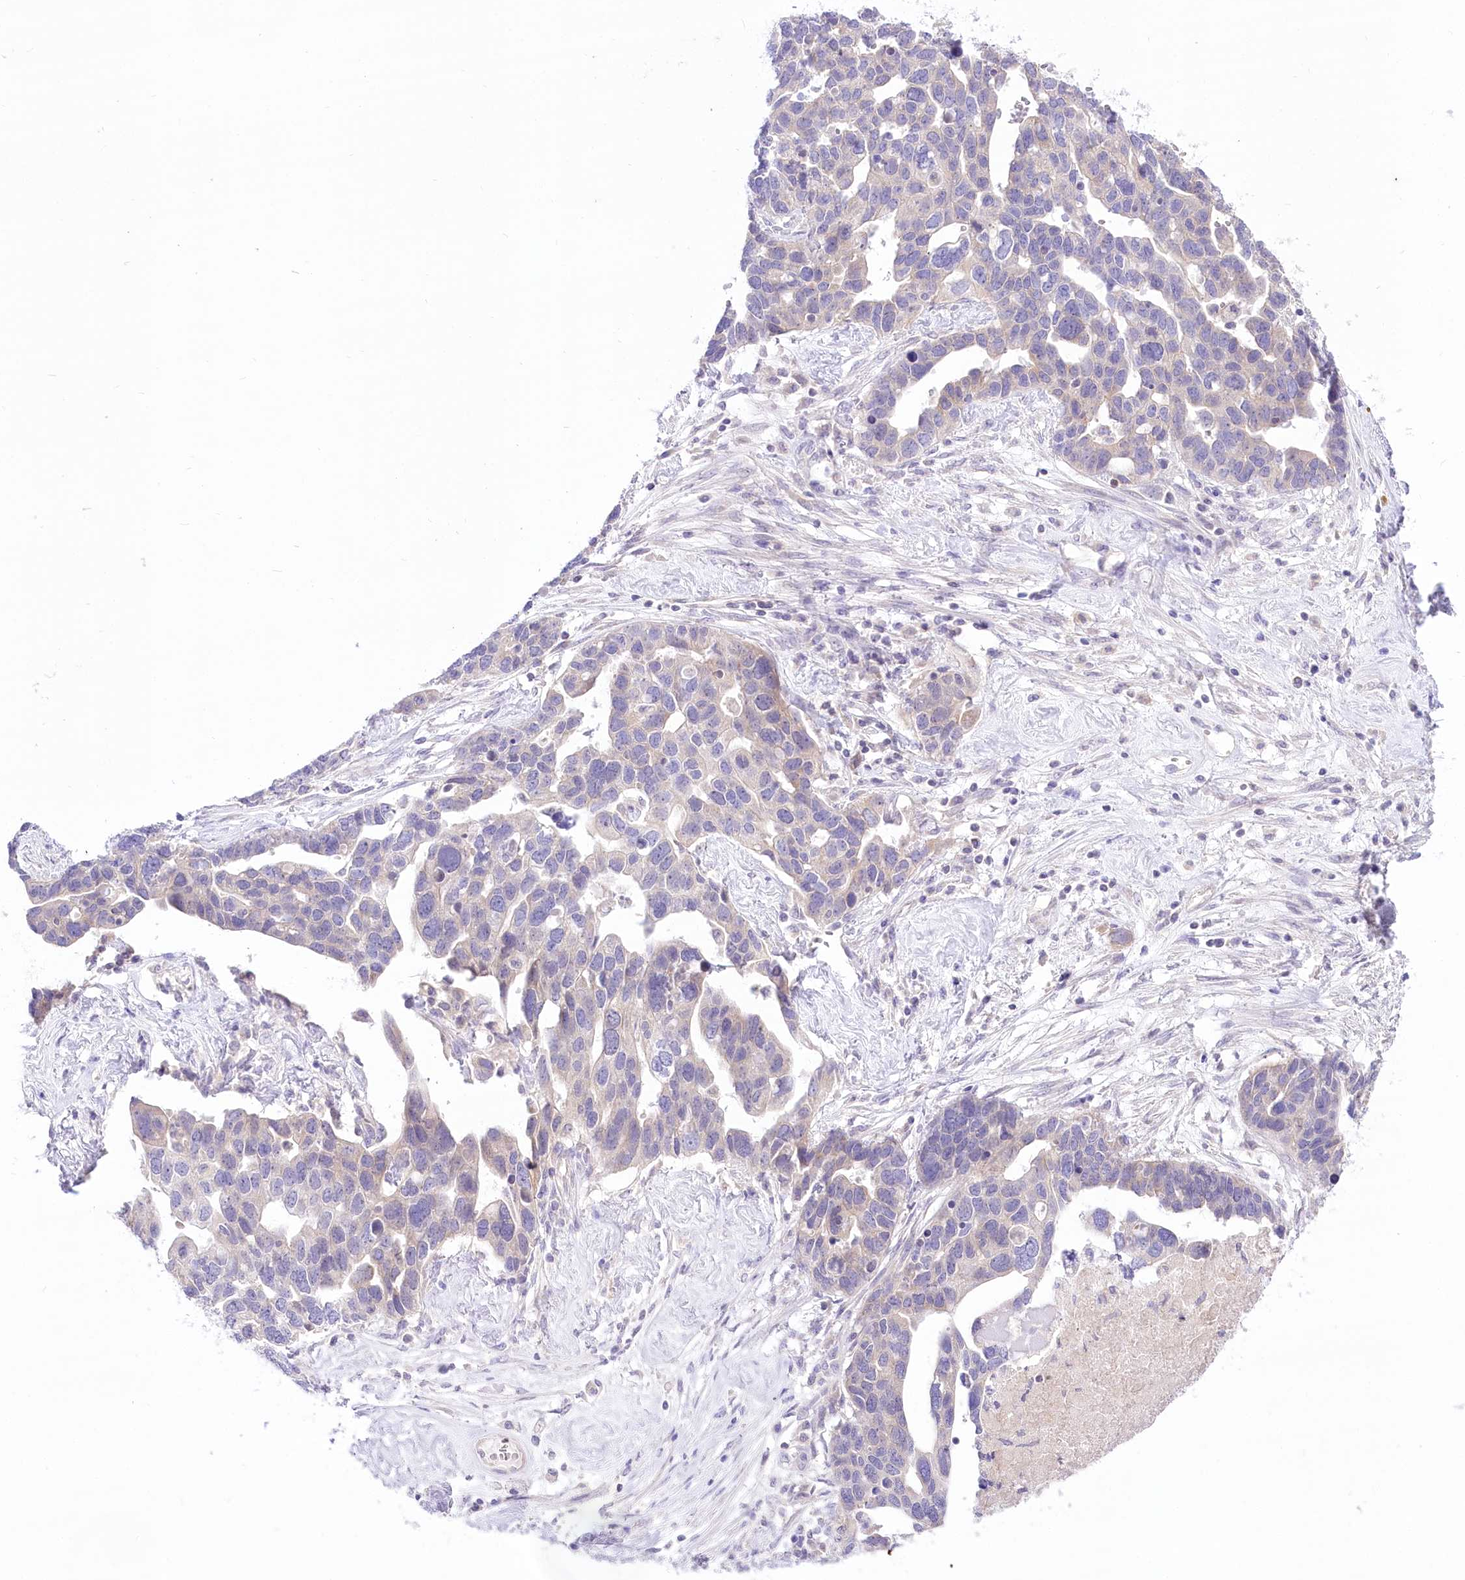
{"staining": {"intensity": "negative", "quantity": "none", "location": "none"}, "tissue": "ovarian cancer", "cell_type": "Tumor cells", "image_type": "cancer", "snomed": [{"axis": "morphology", "description": "Cystadenocarcinoma, serous, NOS"}, {"axis": "topography", "description": "Ovary"}], "caption": "Immunohistochemistry micrograph of neoplastic tissue: ovarian serous cystadenocarcinoma stained with DAB (3,3'-diaminobenzidine) displays no significant protein positivity in tumor cells.", "gene": "HELT", "patient": {"sex": "female", "age": 54}}